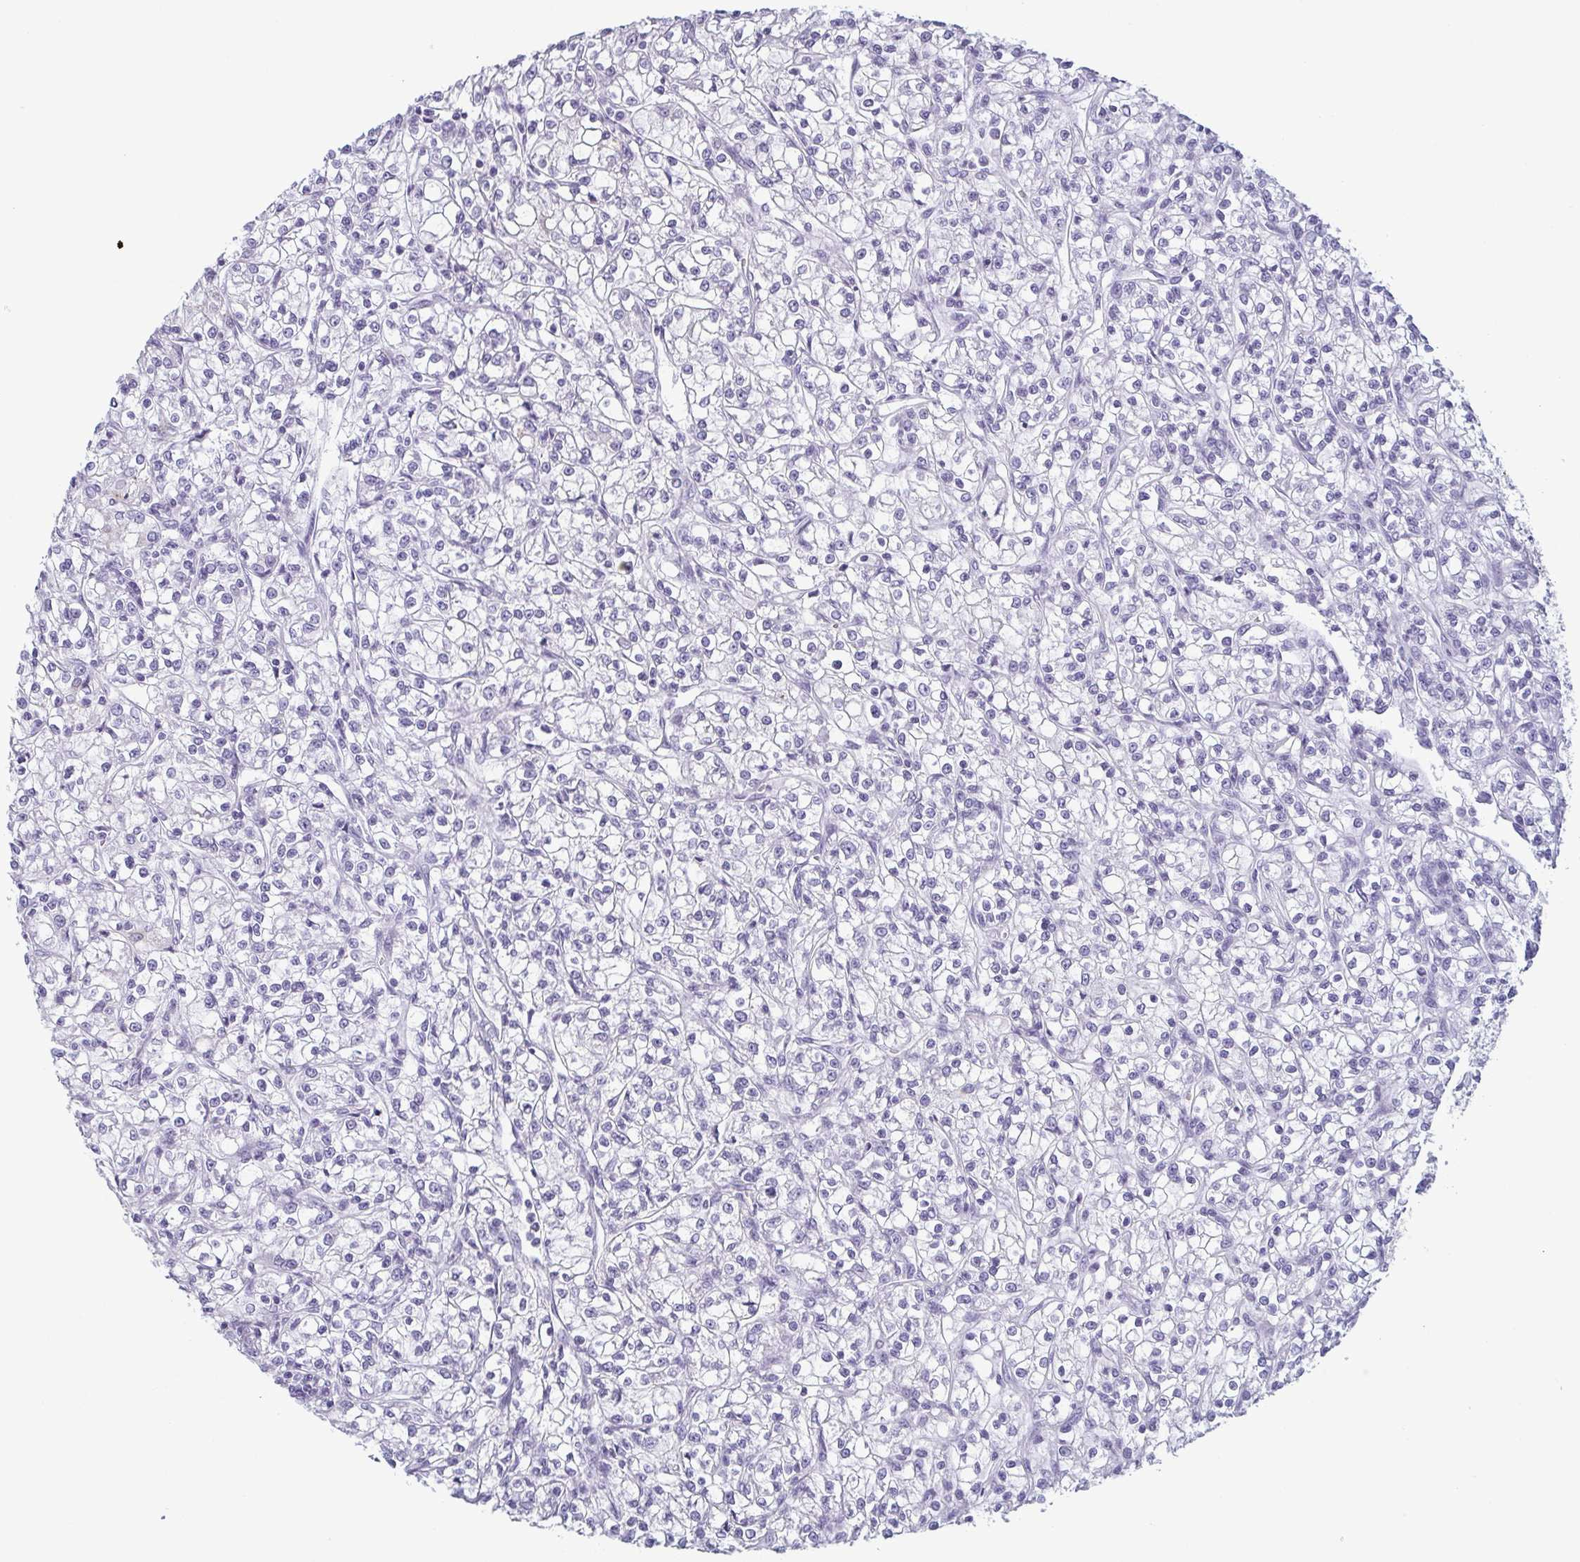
{"staining": {"intensity": "negative", "quantity": "none", "location": "none"}, "tissue": "renal cancer", "cell_type": "Tumor cells", "image_type": "cancer", "snomed": [{"axis": "morphology", "description": "Adenocarcinoma, NOS"}, {"axis": "topography", "description": "Kidney"}], "caption": "An IHC micrograph of adenocarcinoma (renal) is shown. There is no staining in tumor cells of adenocarcinoma (renal).", "gene": "KRT78", "patient": {"sex": "female", "age": 59}}